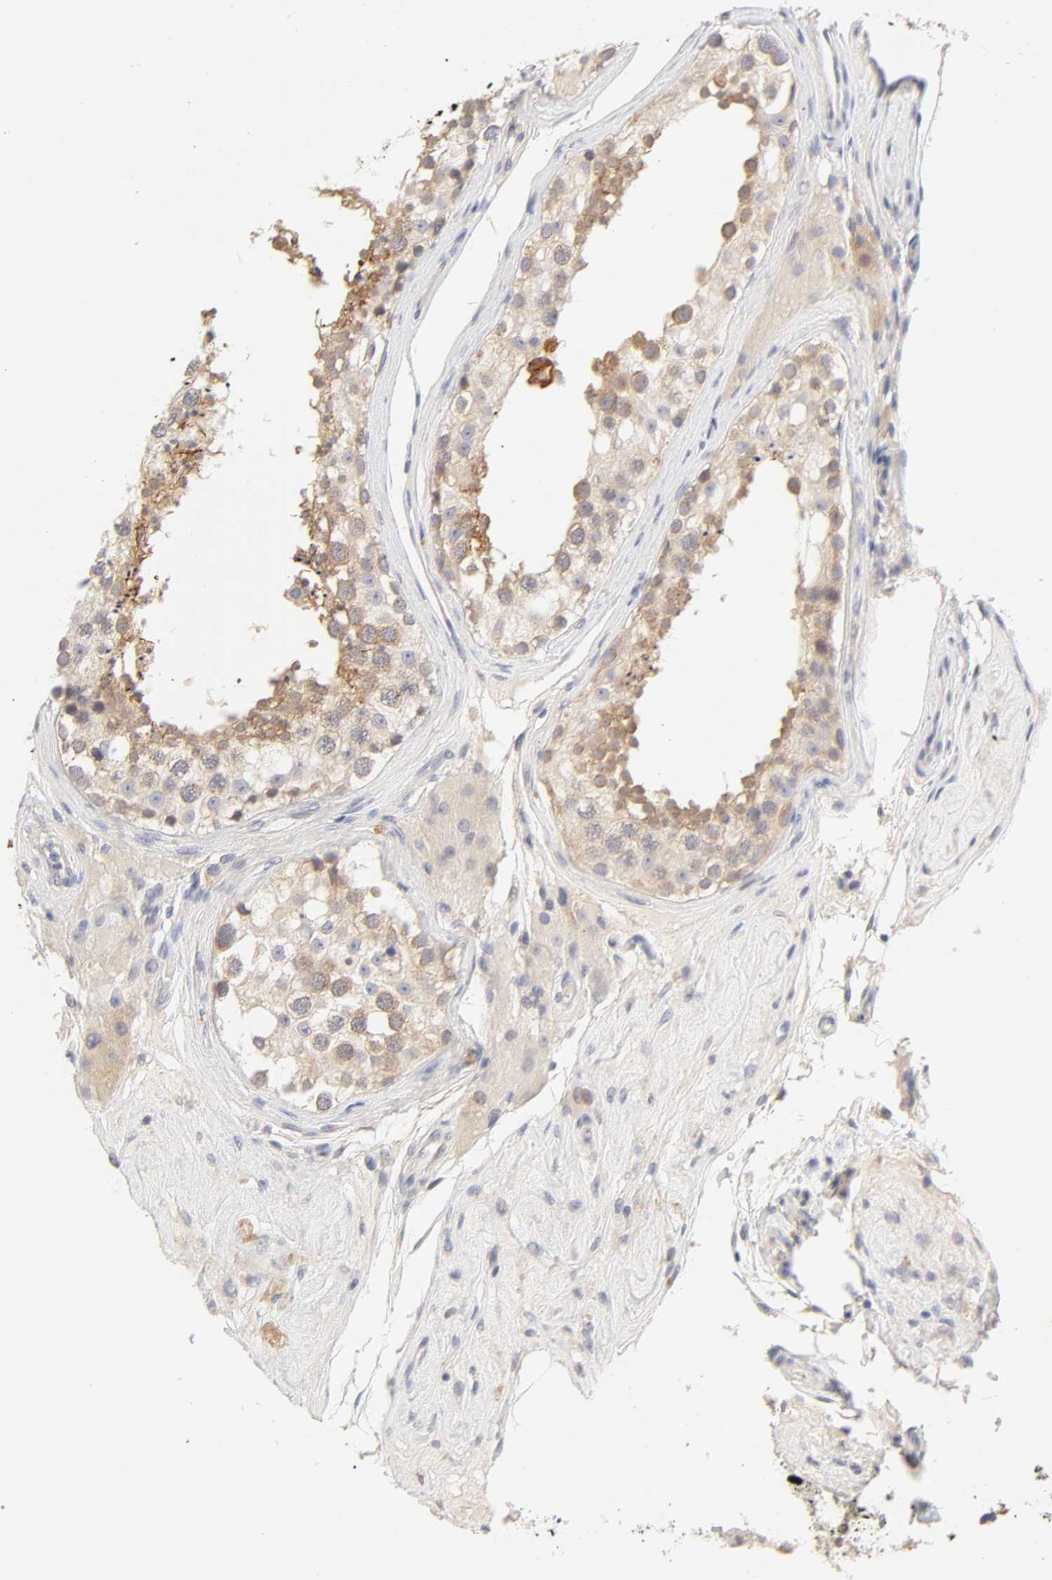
{"staining": {"intensity": "moderate", "quantity": ">75%", "location": "cytoplasmic/membranous"}, "tissue": "testis", "cell_type": "Cells in seminiferous ducts", "image_type": "normal", "snomed": [{"axis": "morphology", "description": "Normal tissue, NOS"}, {"axis": "topography", "description": "Testis"}], "caption": "Immunohistochemistry (IHC) (DAB (3,3'-diaminobenzidine)) staining of normal human testis displays moderate cytoplasmic/membranous protein positivity in approximately >75% of cells in seminiferous ducts. (DAB IHC with brightfield microscopy, high magnification).", "gene": "CYP4B1", "patient": {"sex": "male", "age": 68}}